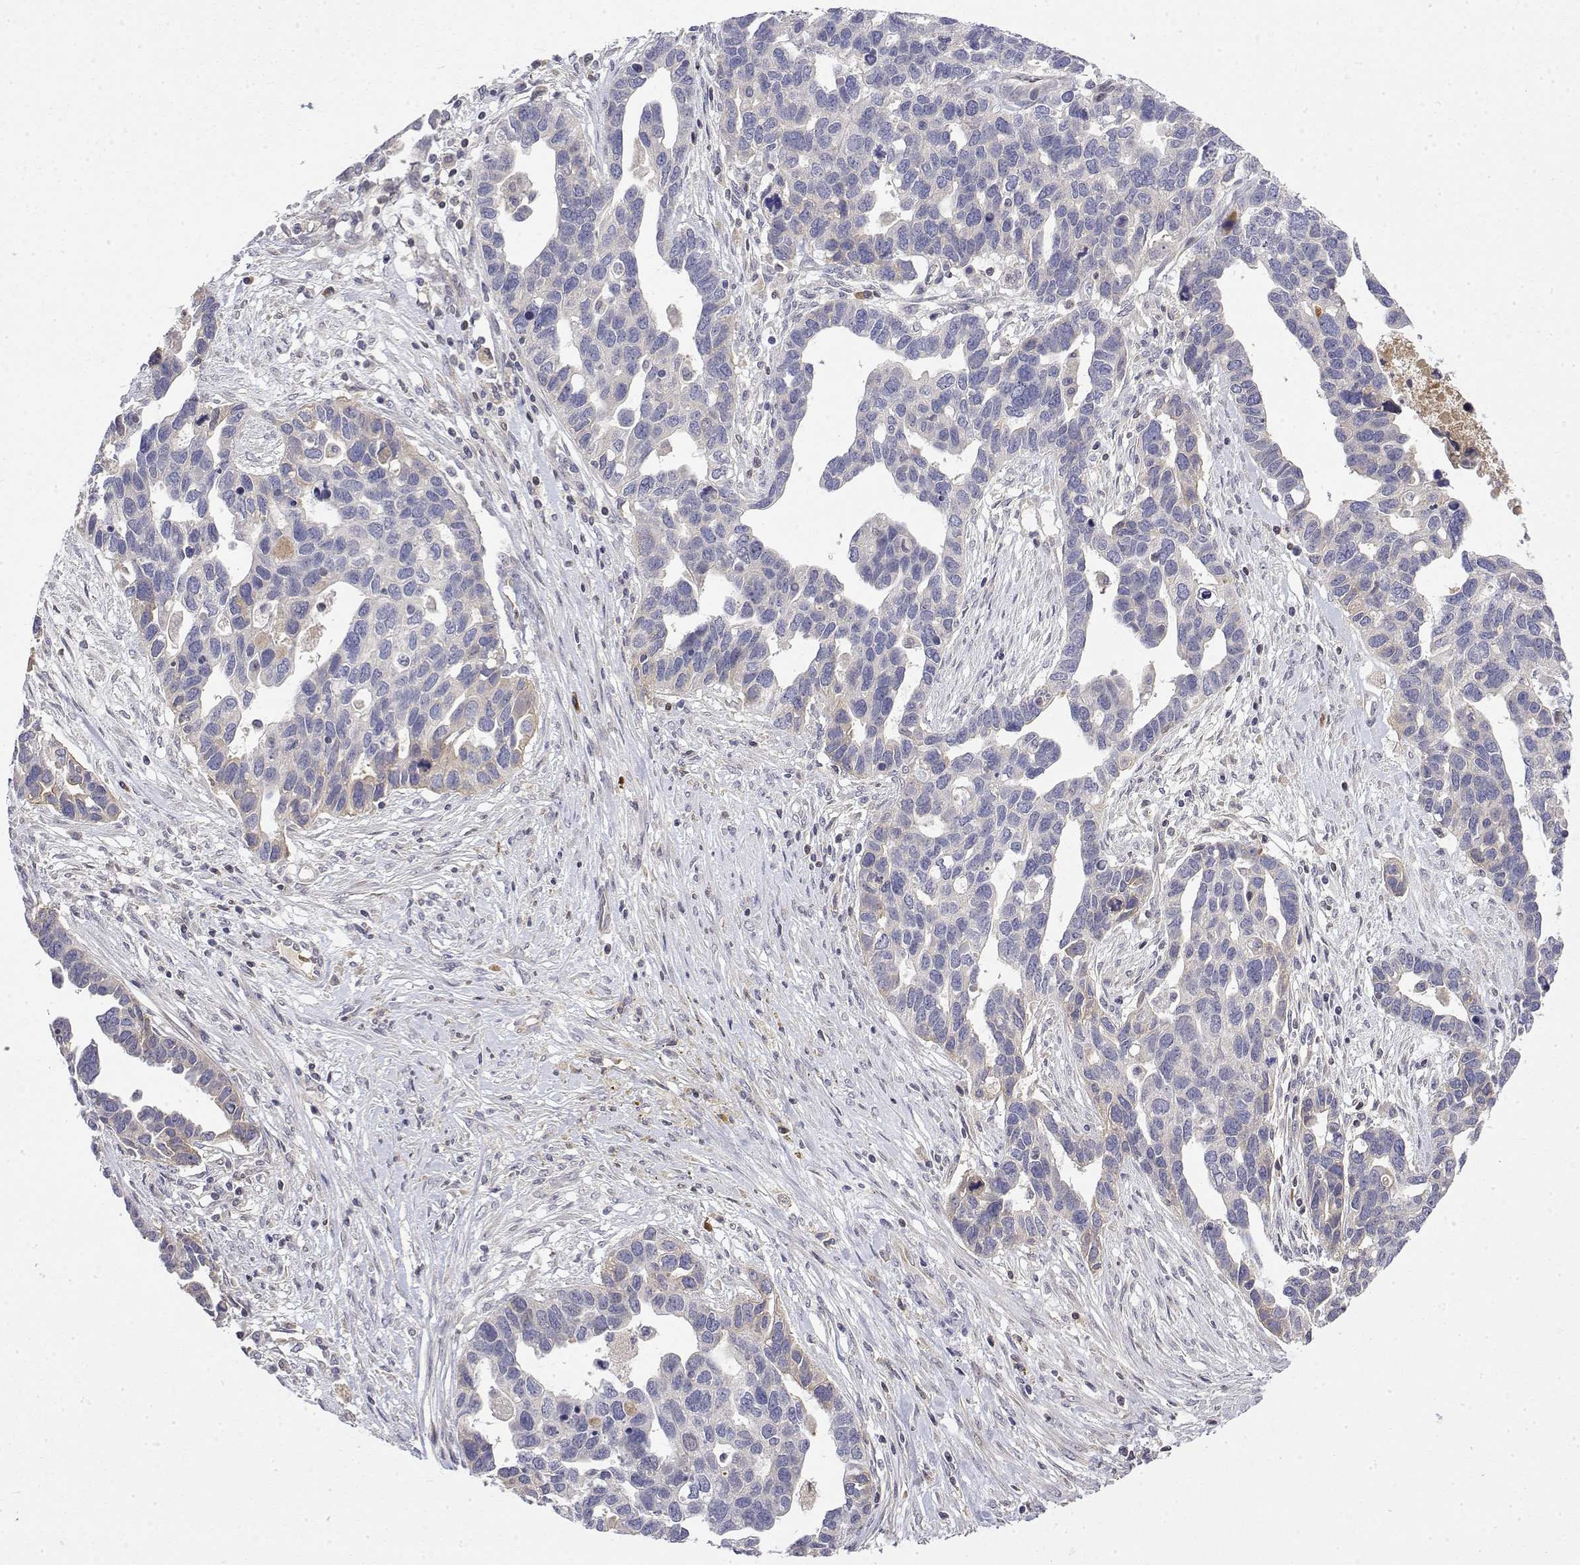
{"staining": {"intensity": "negative", "quantity": "none", "location": "none"}, "tissue": "ovarian cancer", "cell_type": "Tumor cells", "image_type": "cancer", "snomed": [{"axis": "morphology", "description": "Cystadenocarcinoma, serous, NOS"}, {"axis": "topography", "description": "Ovary"}], "caption": "Human ovarian cancer (serous cystadenocarcinoma) stained for a protein using immunohistochemistry (IHC) shows no staining in tumor cells.", "gene": "IGFBP4", "patient": {"sex": "female", "age": 54}}